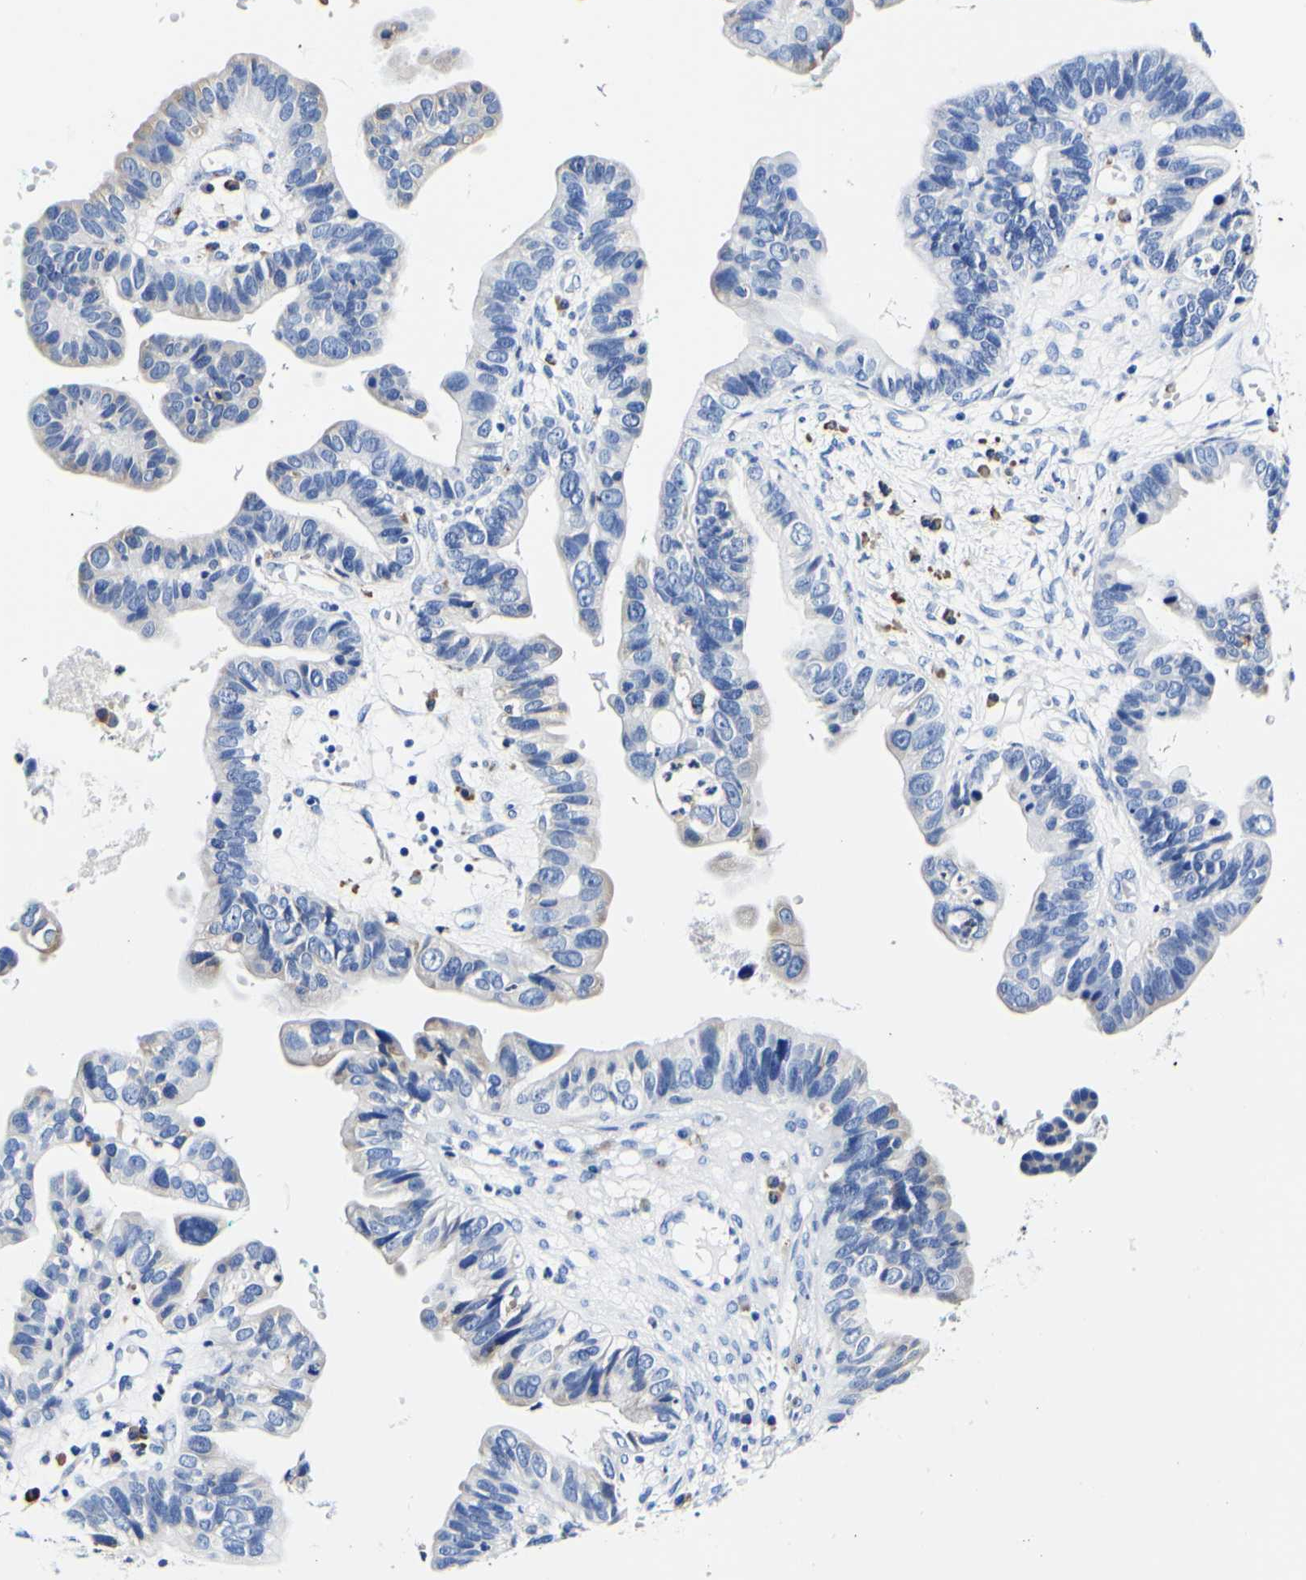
{"staining": {"intensity": "negative", "quantity": "none", "location": "none"}, "tissue": "ovarian cancer", "cell_type": "Tumor cells", "image_type": "cancer", "snomed": [{"axis": "morphology", "description": "Cystadenocarcinoma, serous, NOS"}, {"axis": "topography", "description": "Ovary"}], "caption": "Human ovarian cancer (serous cystadenocarcinoma) stained for a protein using immunohistochemistry reveals no positivity in tumor cells.", "gene": "P4HB", "patient": {"sex": "female", "age": 56}}